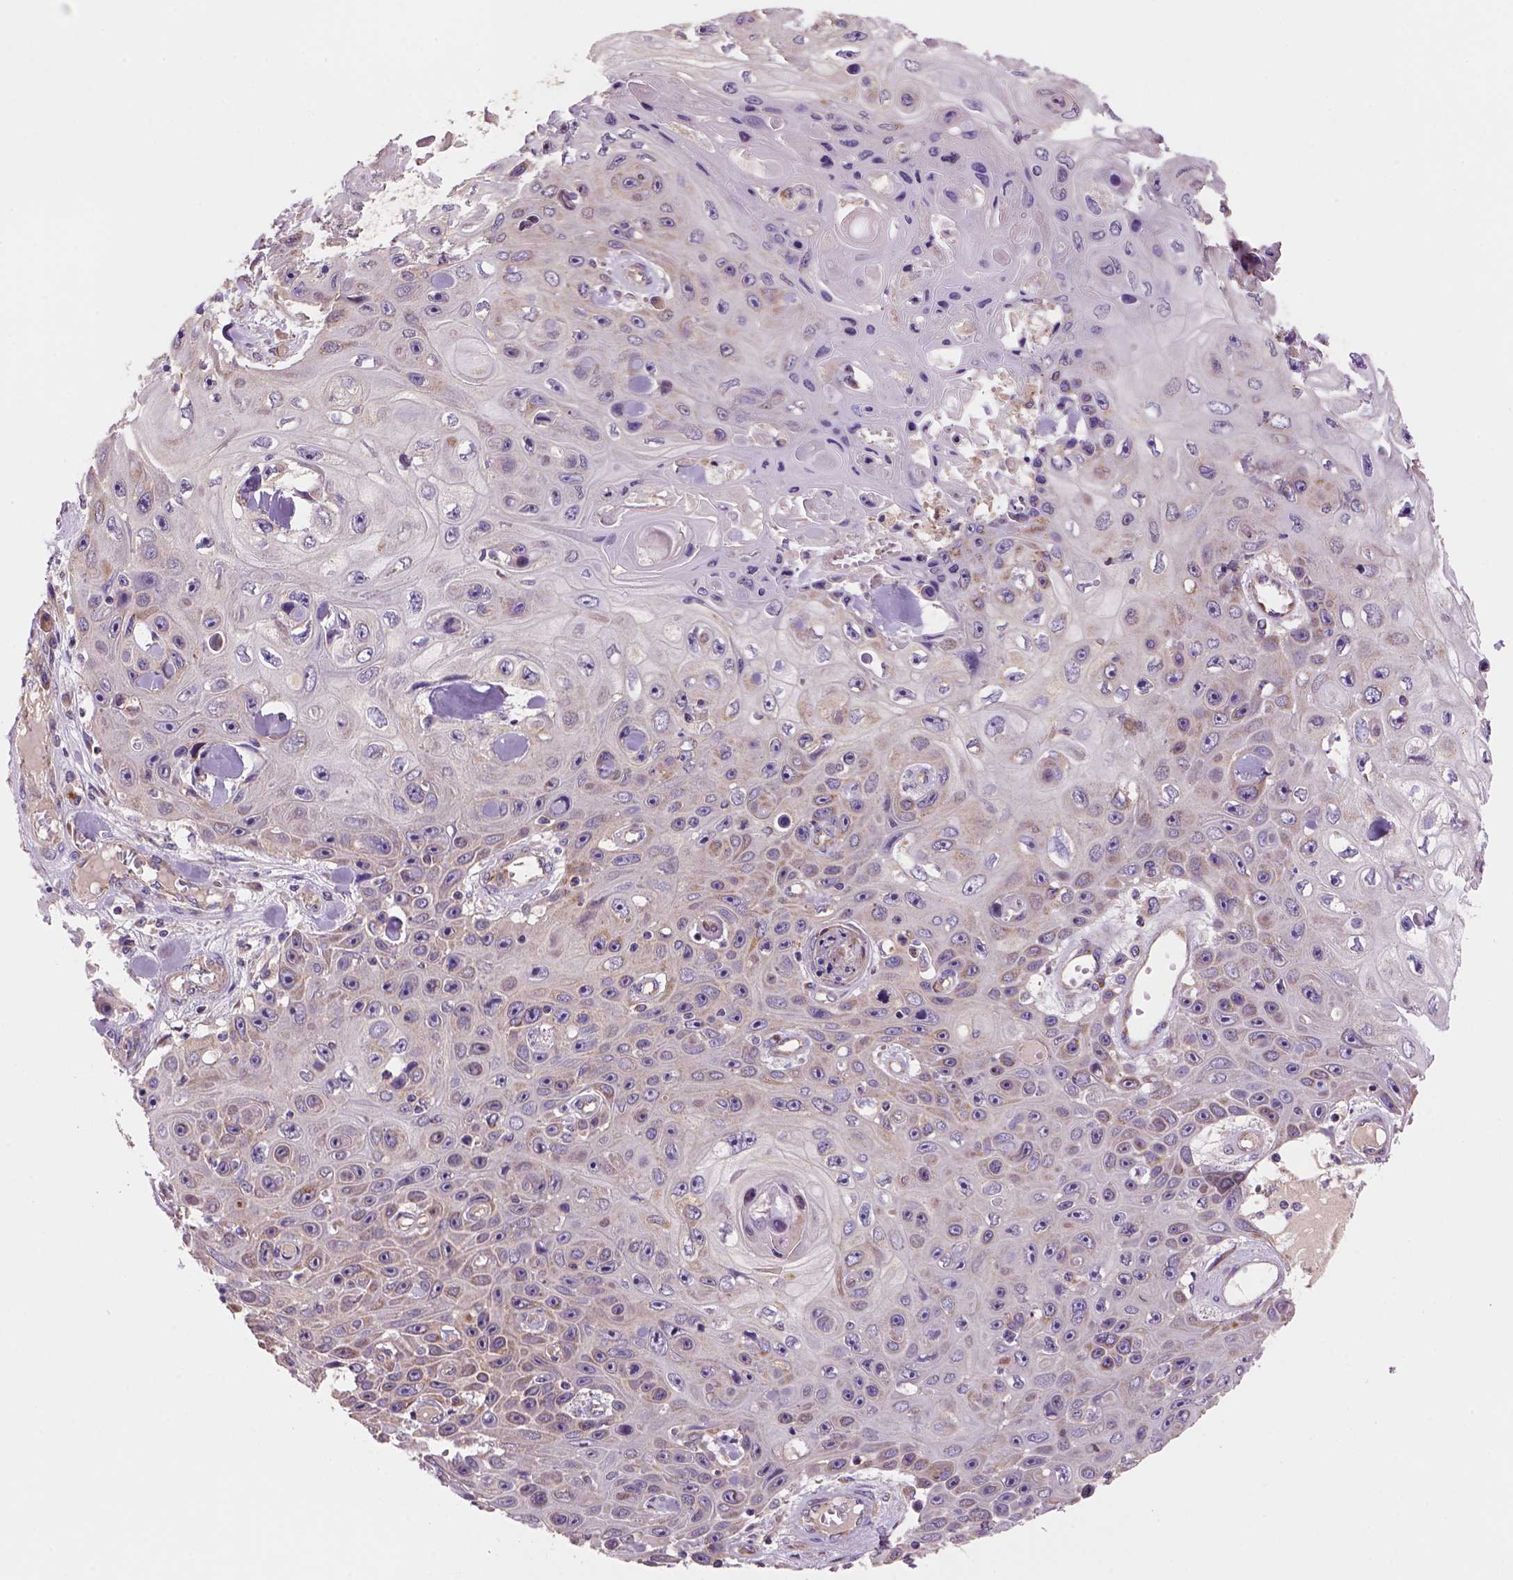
{"staining": {"intensity": "weak", "quantity": "25%-75%", "location": "cytoplasmic/membranous"}, "tissue": "skin cancer", "cell_type": "Tumor cells", "image_type": "cancer", "snomed": [{"axis": "morphology", "description": "Squamous cell carcinoma, NOS"}, {"axis": "topography", "description": "Skin"}], "caption": "Immunohistochemical staining of skin cancer demonstrates low levels of weak cytoplasmic/membranous protein positivity in approximately 25%-75% of tumor cells.", "gene": "WARS2", "patient": {"sex": "male", "age": 82}}